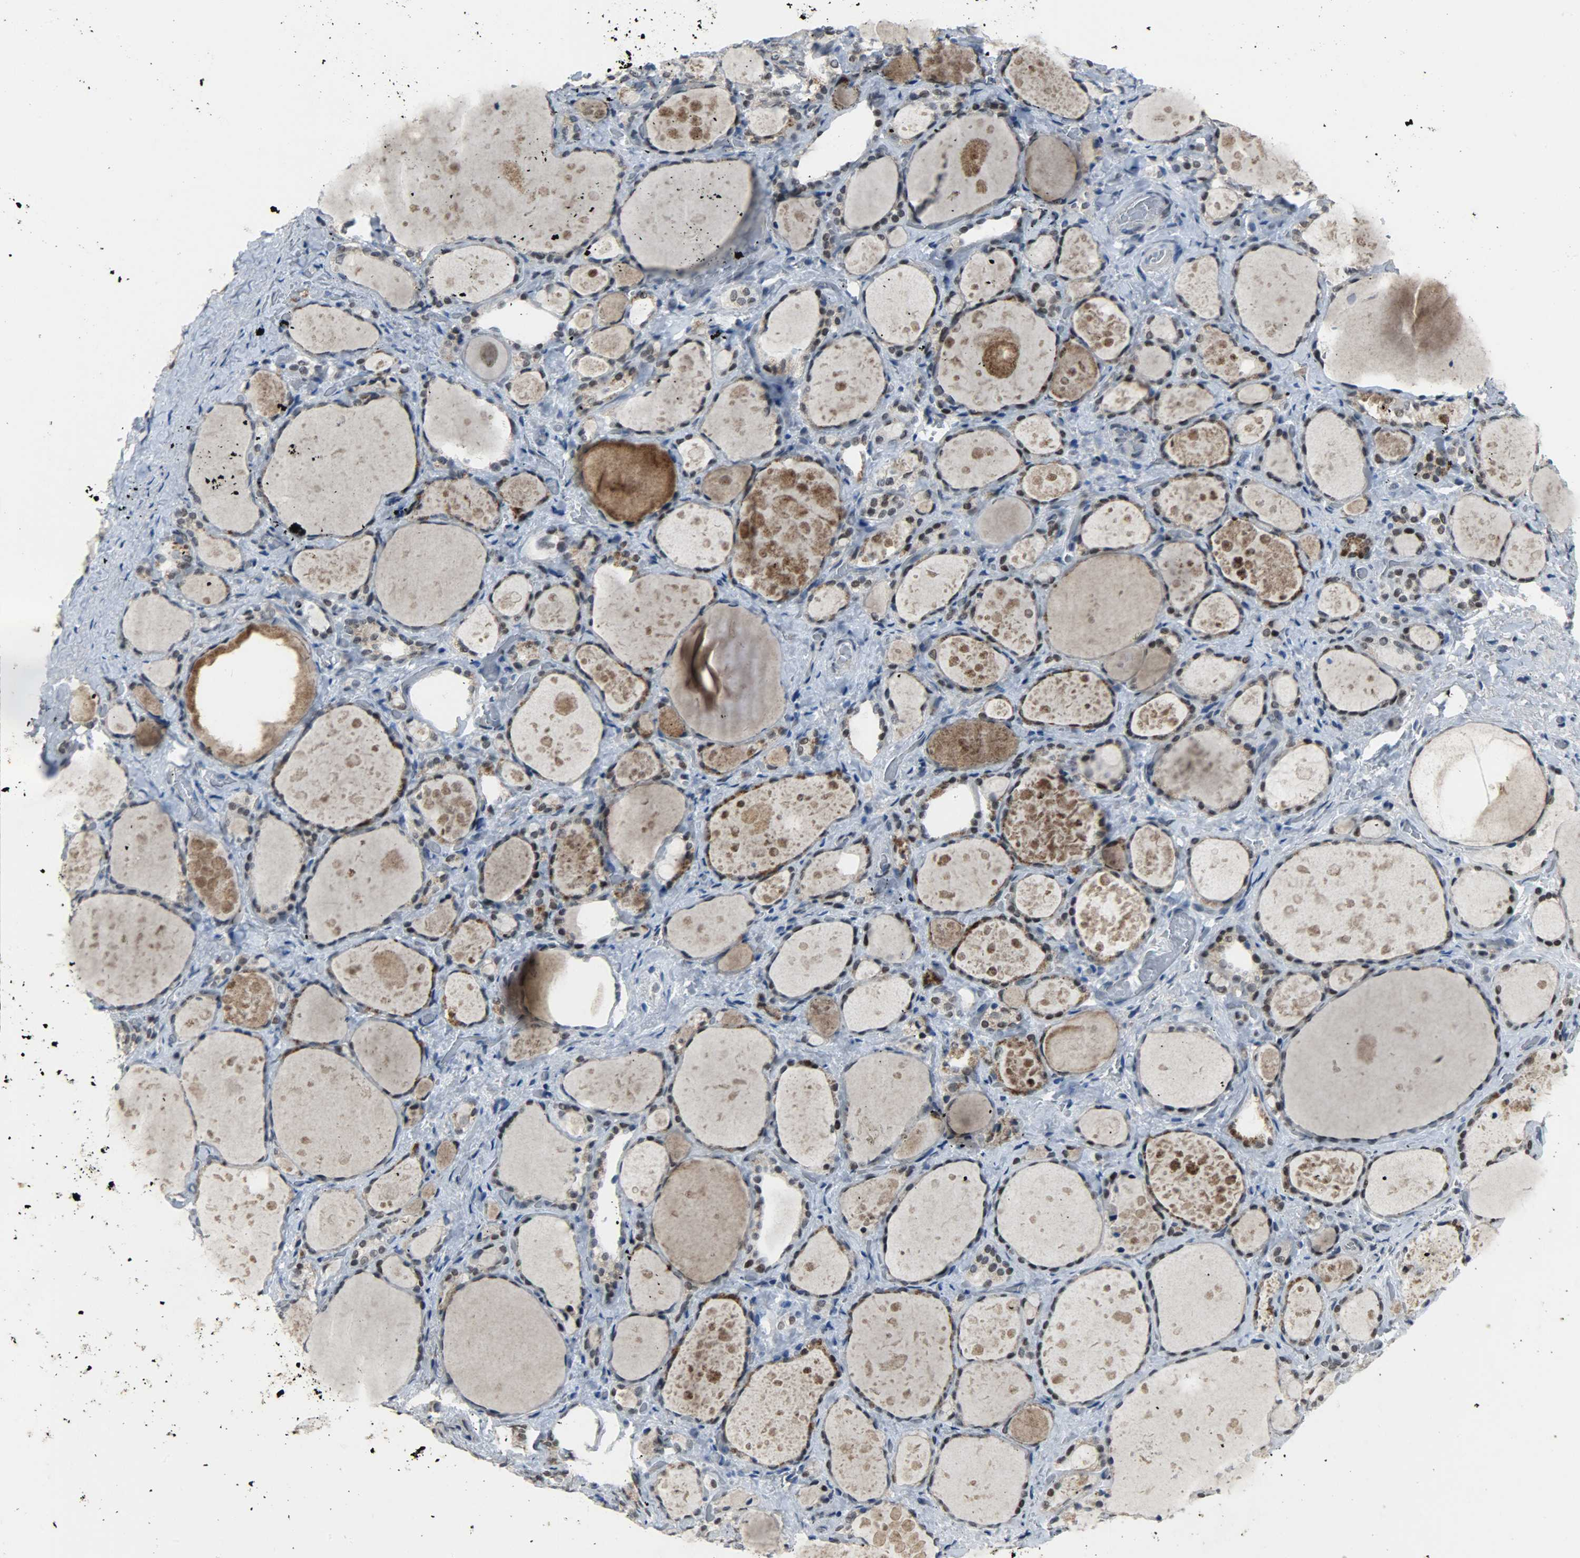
{"staining": {"intensity": "moderate", "quantity": ">75%", "location": "nuclear"}, "tissue": "thyroid gland", "cell_type": "Glandular cells", "image_type": "normal", "snomed": [{"axis": "morphology", "description": "Normal tissue, NOS"}, {"axis": "topography", "description": "Thyroid gland"}], "caption": "IHC (DAB (3,3'-diaminobenzidine)) staining of normal thyroid gland shows moderate nuclear protein positivity in approximately >75% of glandular cells.", "gene": "PPARG", "patient": {"sex": "female", "age": 75}}